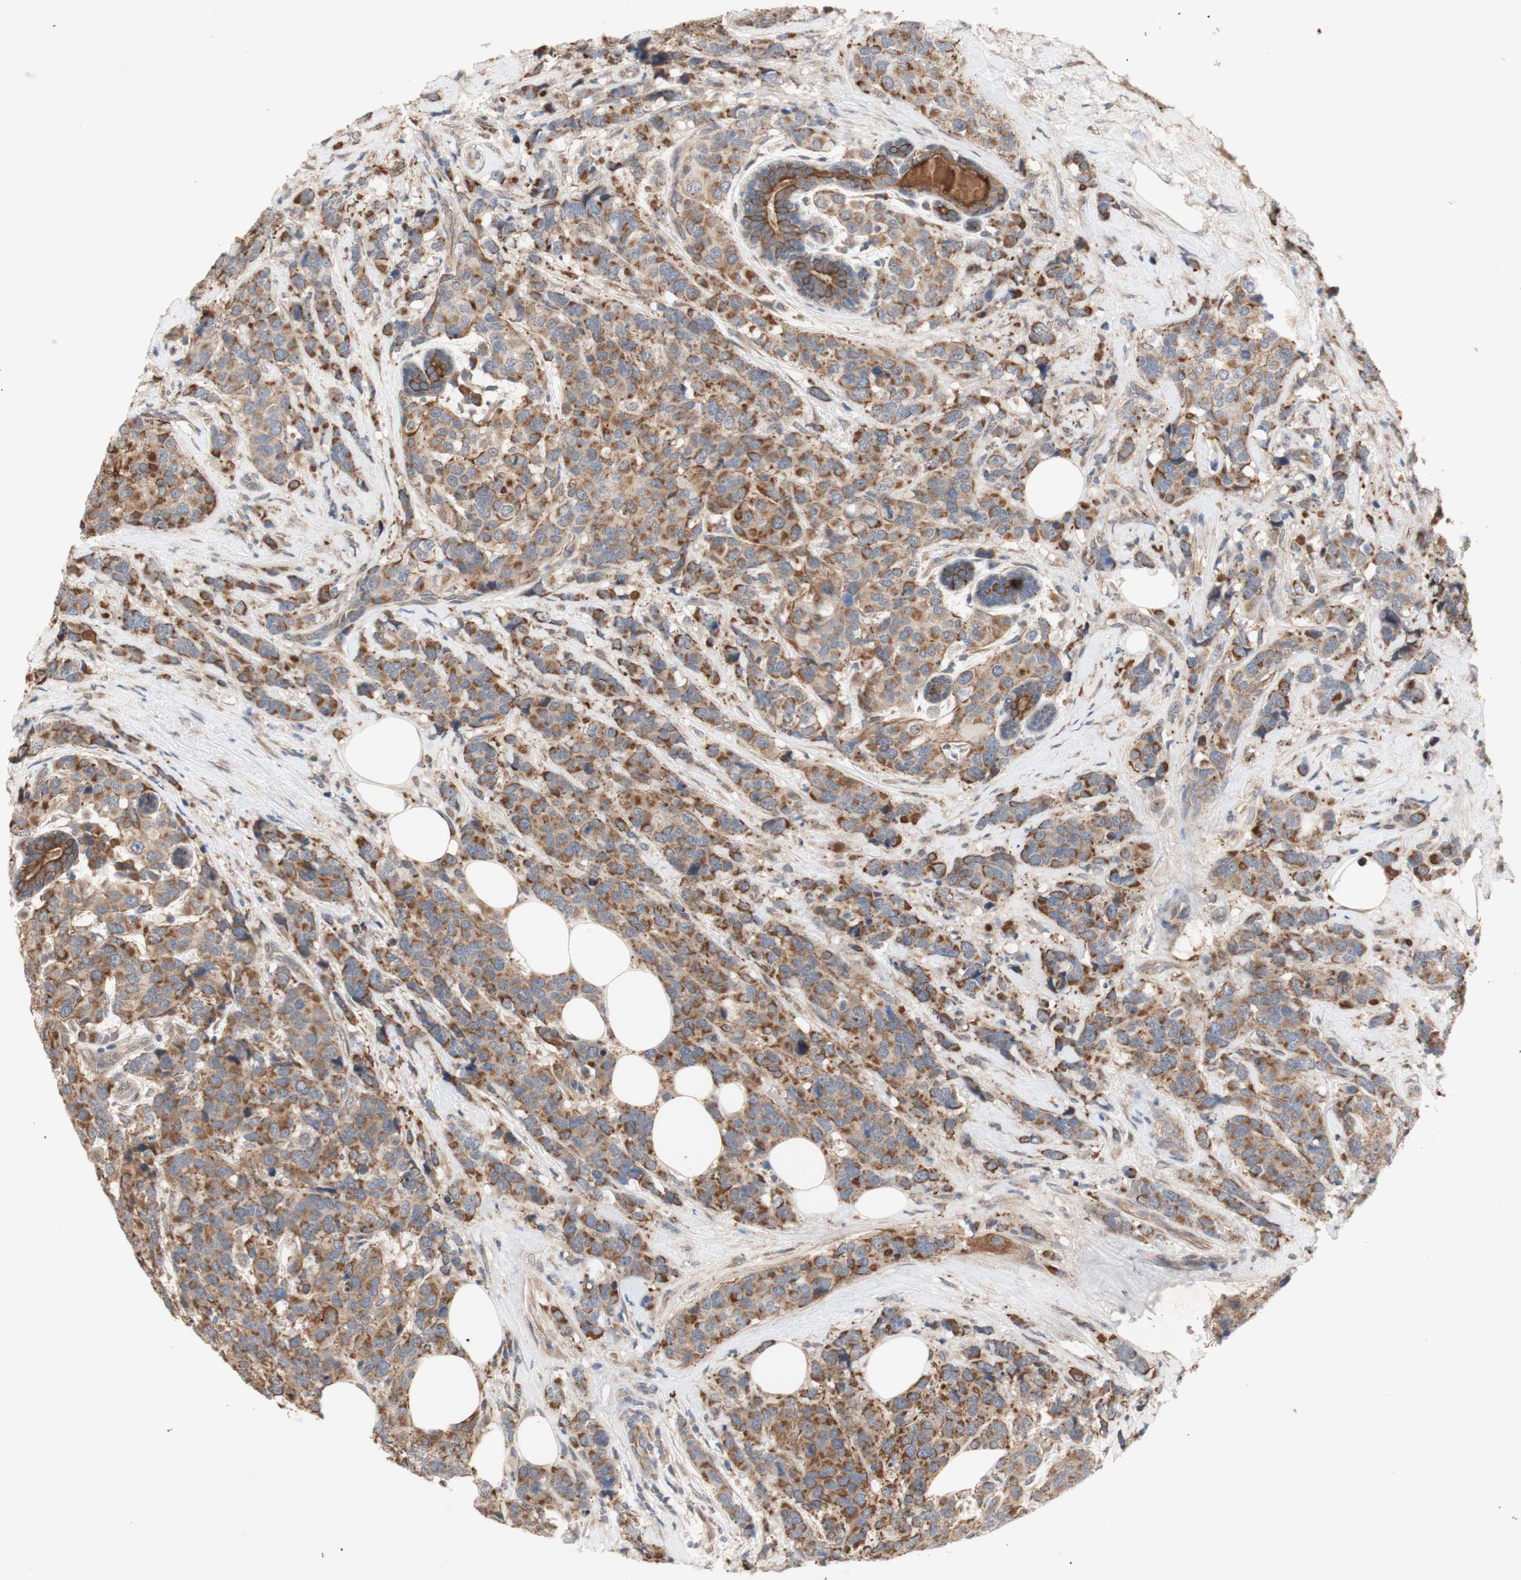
{"staining": {"intensity": "moderate", "quantity": ">75%", "location": "cytoplasmic/membranous"}, "tissue": "breast cancer", "cell_type": "Tumor cells", "image_type": "cancer", "snomed": [{"axis": "morphology", "description": "Lobular carcinoma"}, {"axis": "topography", "description": "Breast"}], "caption": "An immunohistochemistry (IHC) histopathology image of tumor tissue is shown. Protein staining in brown highlights moderate cytoplasmic/membranous positivity in breast cancer (lobular carcinoma) within tumor cells. (Brightfield microscopy of DAB IHC at high magnification).", "gene": "PKN1", "patient": {"sex": "female", "age": 59}}